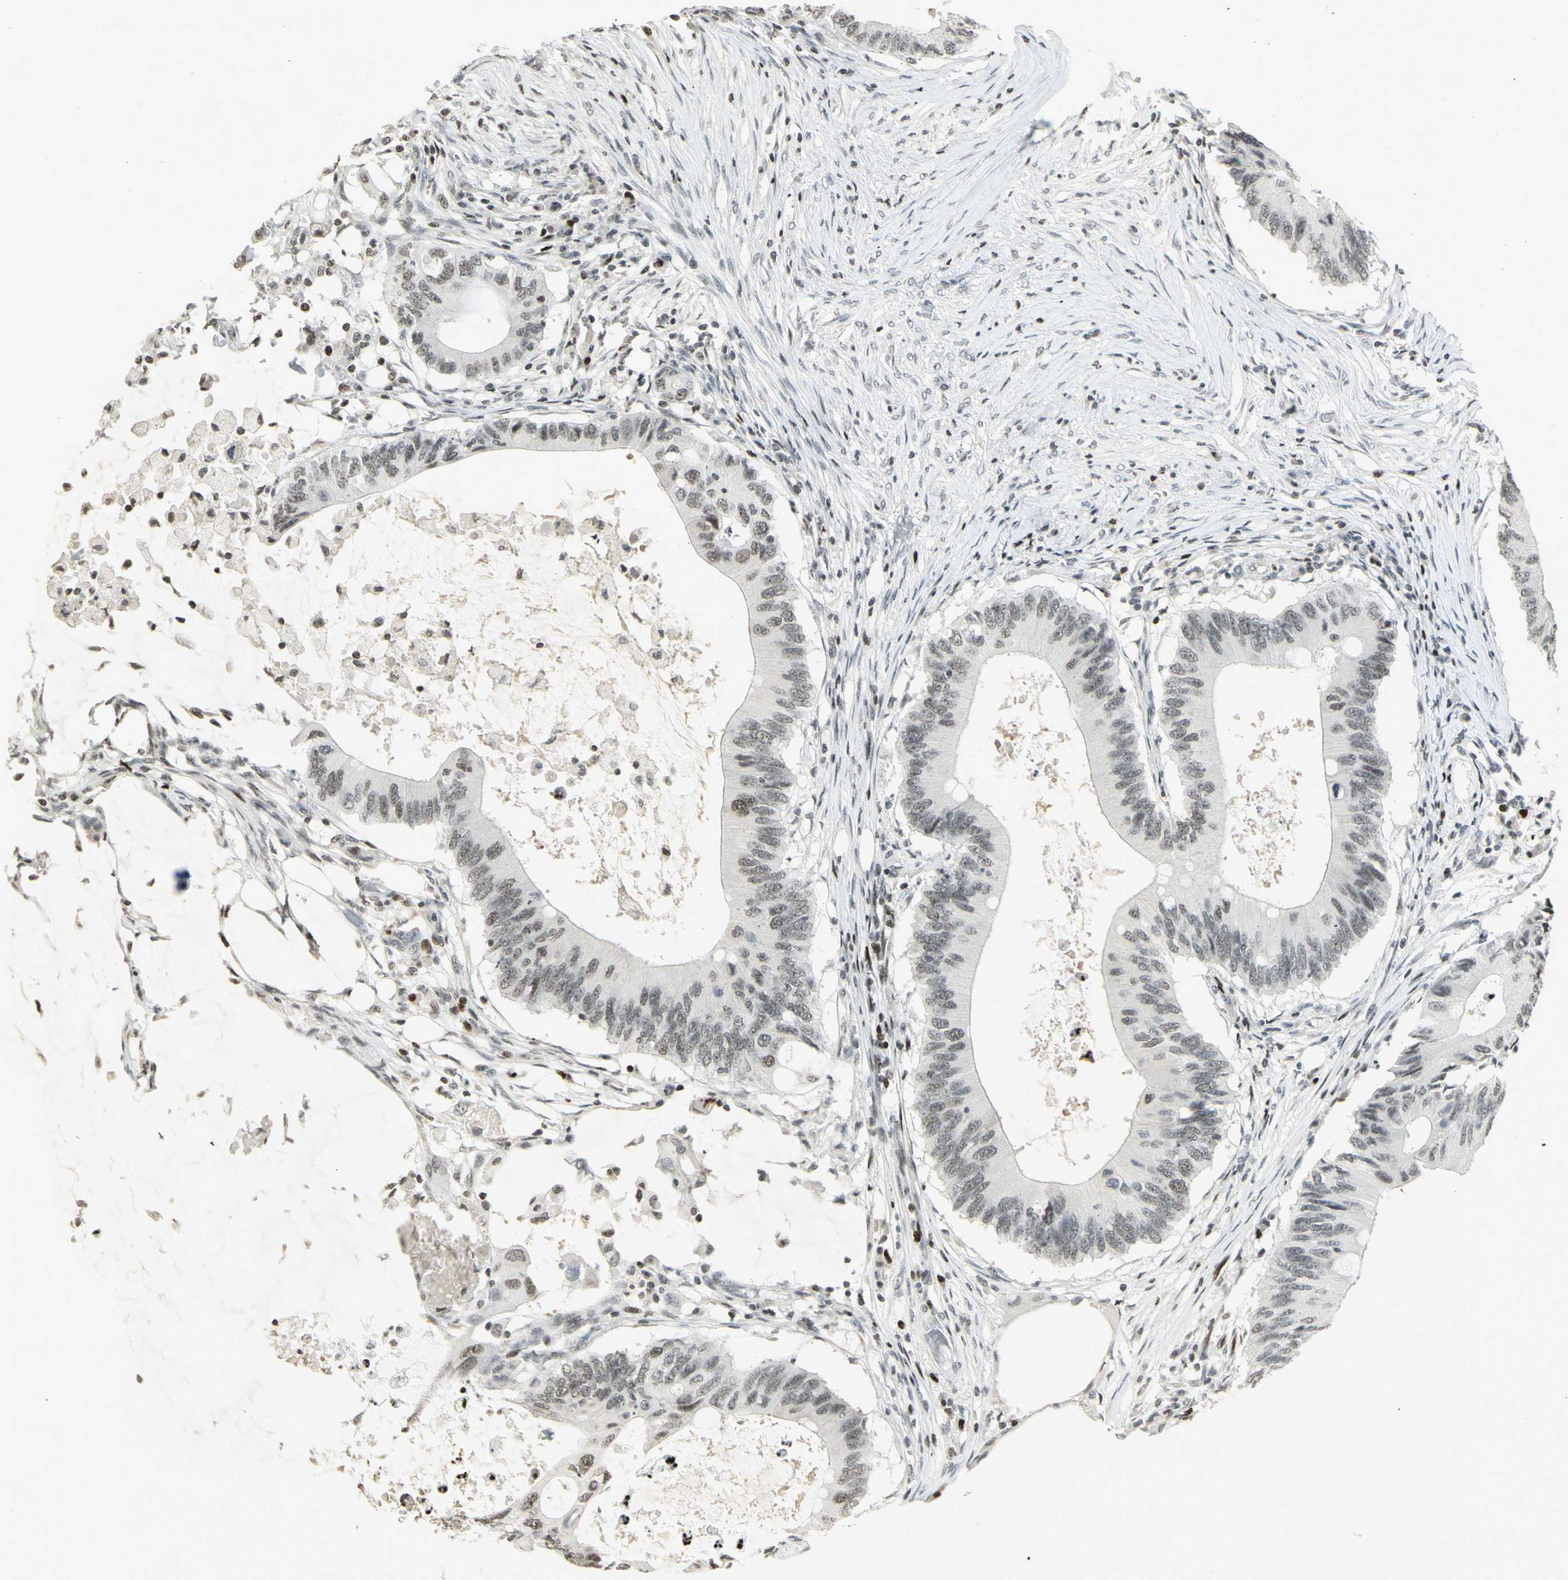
{"staining": {"intensity": "weak", "quantity": "25%-75%", "location": "nuclear"}, "tissue": "colorectal cancer", "cell_type": "Tumor cells", "image_type": "cancer", "snomed": [{"axis": "morphology", "description": "Adenocarcinoma, NOS"}, {"axis": "topography", "description": "Colon"}], "caption": "Immunohistochemical staining of human colorectal cancer (adenocarcinoma) demonstrates low levels of weak nuclear expression in approximately 25%-75% of tumor cells. The protein of interest is stained brown, and the nuclei are stained in blue (DAB (3,3'-diaminobenzidine) IHC with brightfield microscopy, high magnification).", "gene": "KDM1A", "patient": {"sex": "male", "age": 71}}